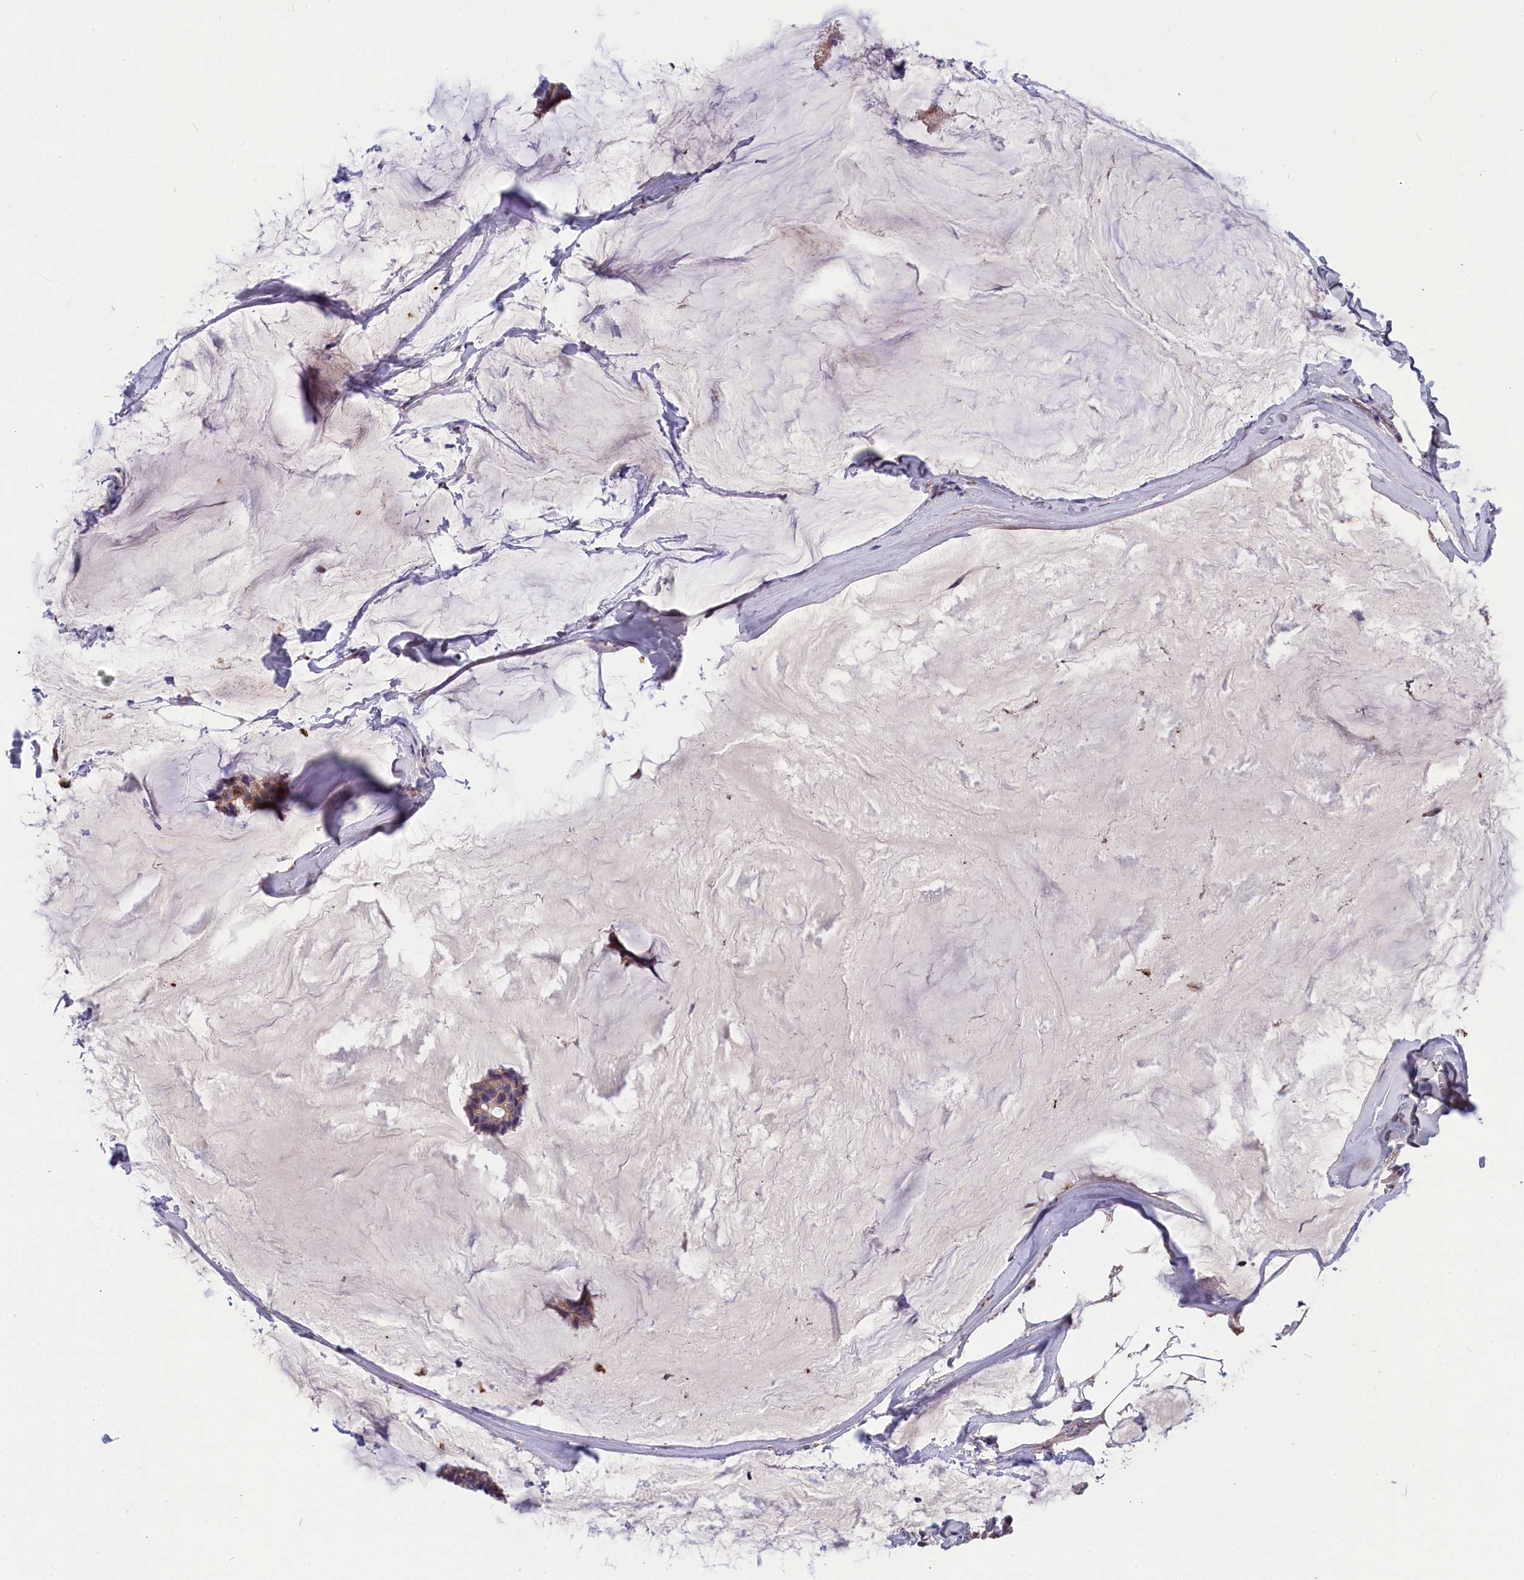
{"staining": {"intensity": "moderate", "quantity": ">75%", "location": "cytoplasmic/membranous"}, "tissue": "breast cancer", "cell_type": "Tumor cells", "image_type": "cancer", "snomed": [{"axis": "morphology", "description": "Duct carcinoma"}, {"axis": "topography", "description": "Breast"}], "caption": "Breast cancer (invasive ductal carcinoma) stained with a brown dye demonstrates moderate cytoplasmic/membranous positive positivity in about >75% of tumor cells.", "gene": "TUBGCP4", "patient": {"sex": "female", "age": 93}}